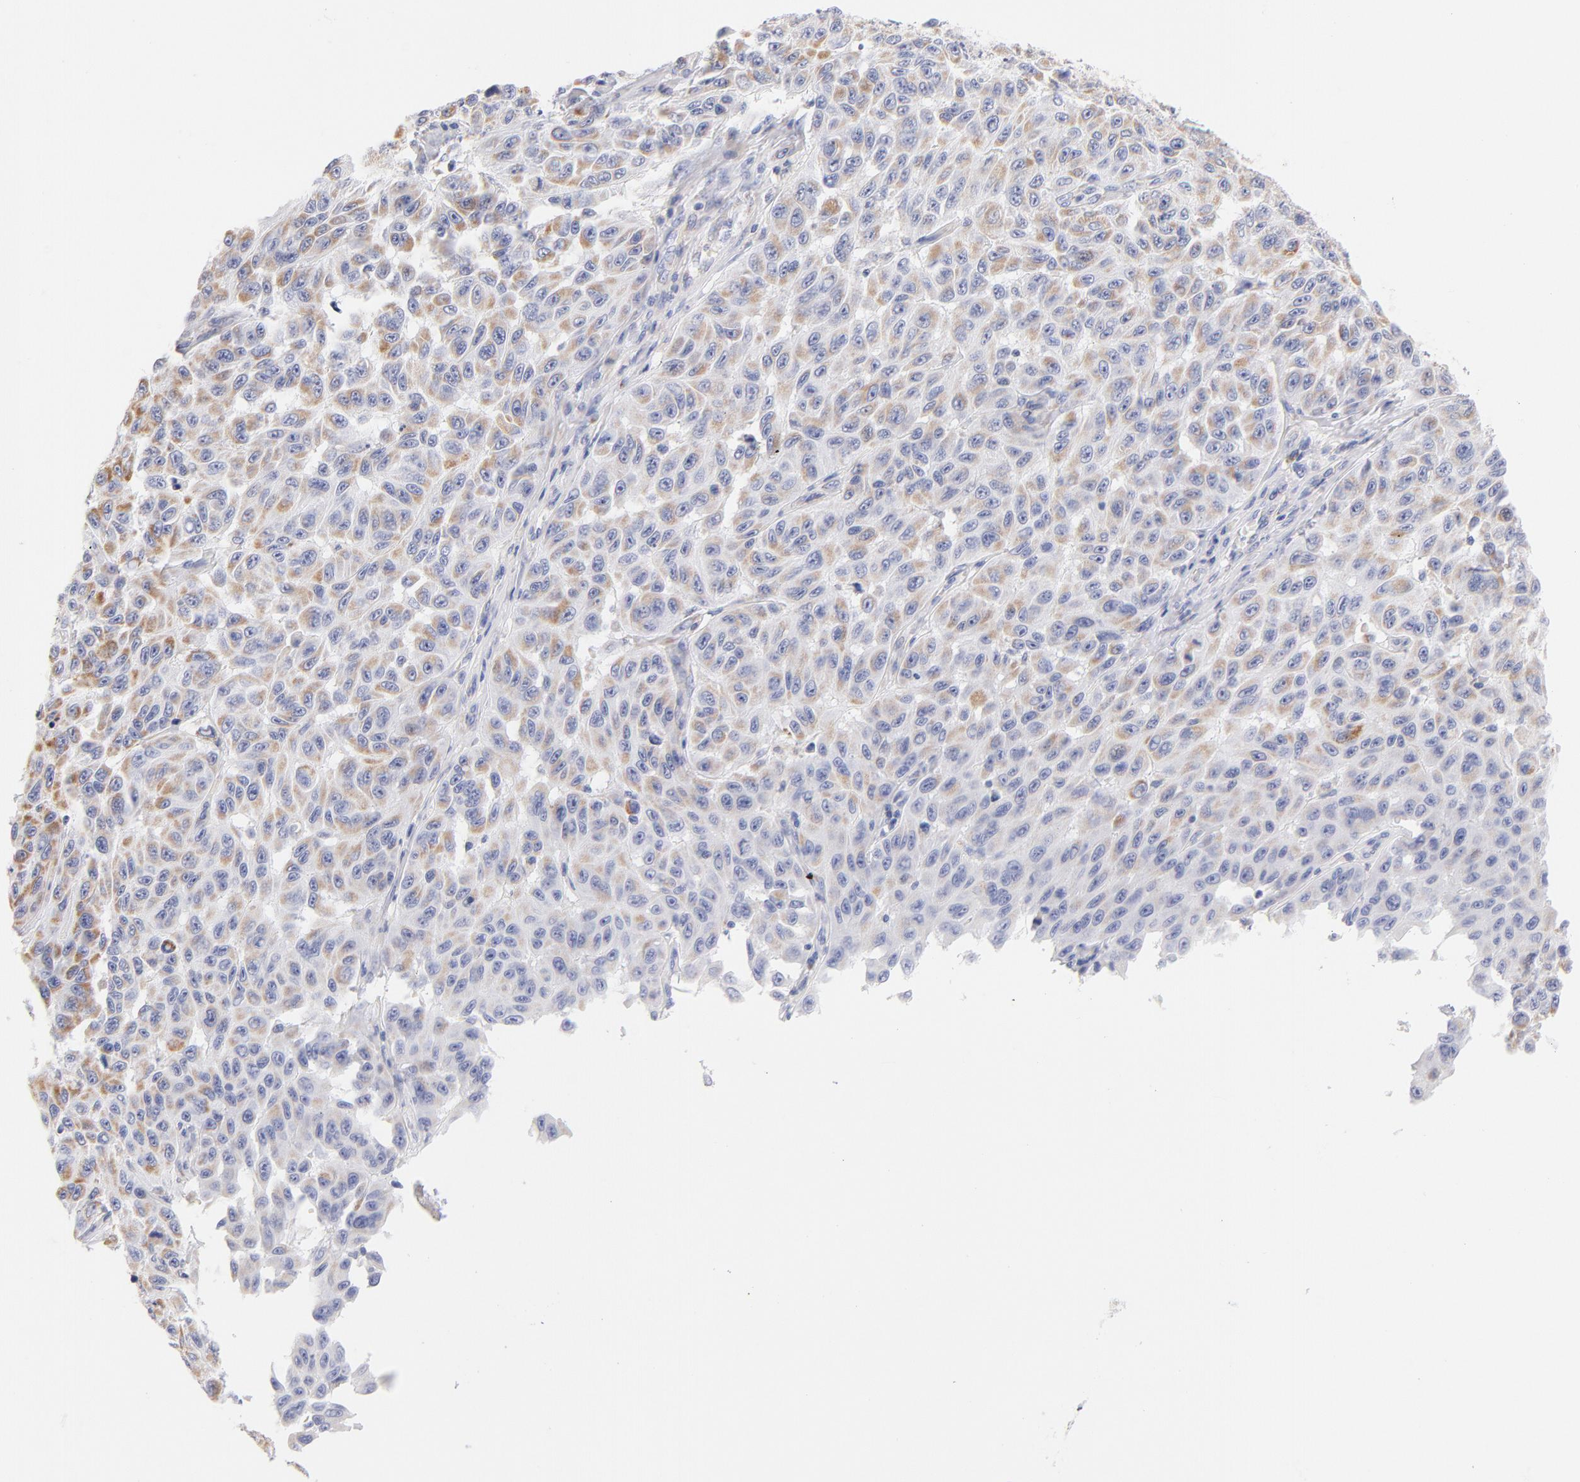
{"staining": {"intensity": "moderate", "quantity": ">75%", "location": "cytoplasmic/membranous"}, "tissue": "melanoma", "cell_type": "Tumor cells", "image_type": "cancer", "snomed": [{"axis": "morphology", "description": "Malignant melanoma, NOS"}, {"axis": "topography", "description": "Skin"}], "caption": "Protein staining of malignant melanoma tissue displays moderate cytoplasmic/membranous positivity in about >75% of tumor cells.", "gene": "AIFM1", "patient": {"sex": "male", "age": 30}}